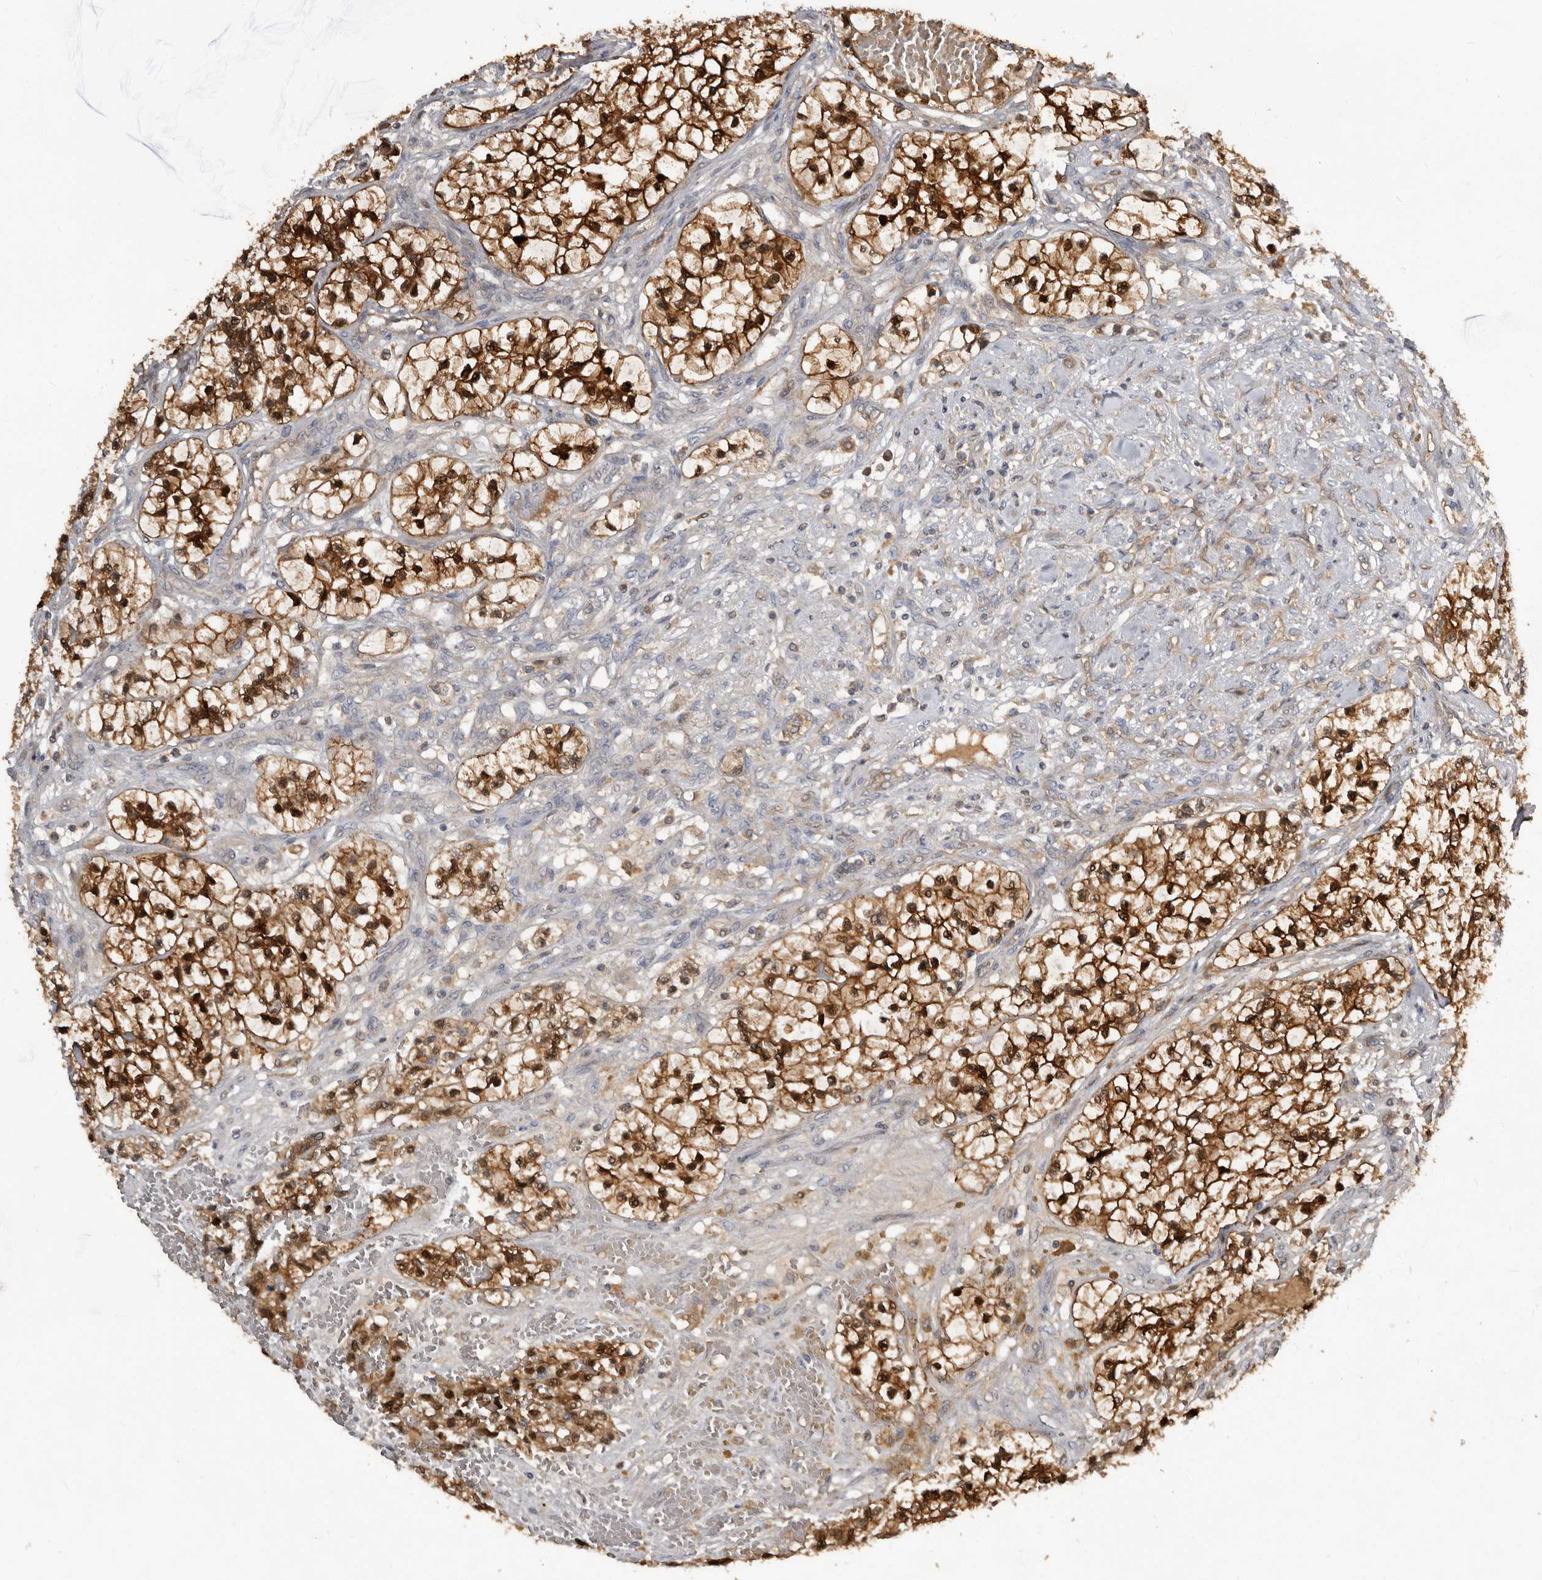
{"staining": {"intensity": "strong", "quantity": ">75%", "location": "cytoplasmic/membranous,nuclear"}, "tissue": "renal cancer", "cell_type": "Tumor cells", "image_type": "cancer", "snomed": [{"axis": "morphology", "description": "Adenocarcinoma, NOS"}, {"axis": "topography", "description": "Kidney"}], "caption": "Adenocarcinoma (renal) stained for a protein exhibits strong cytoplasmic/membranous and nuclear positivity in tumor cells.", "gene": "RBKS", "patient": {"sex": "female", "age": 57}}